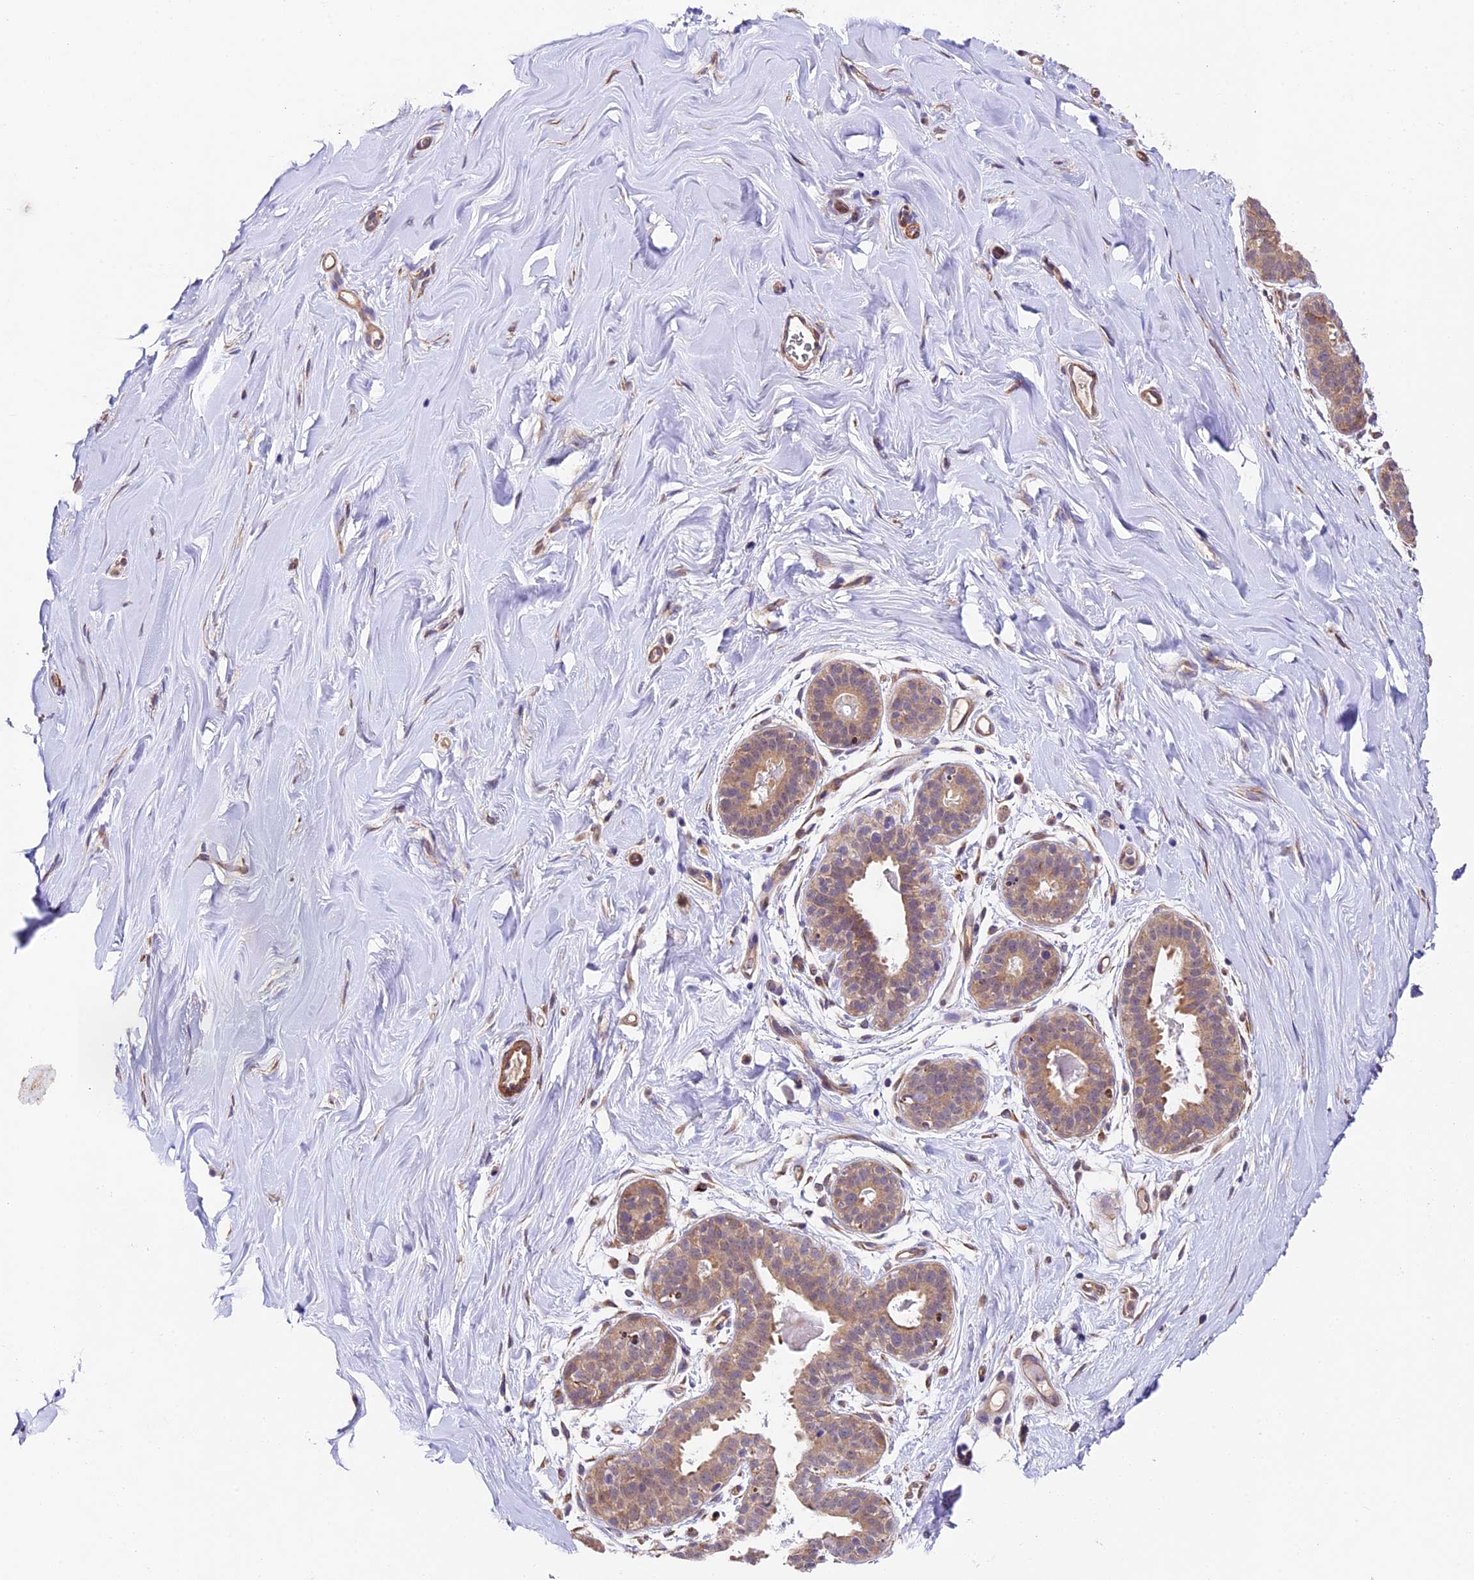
{"staining": {"intensity": "moderate", "quantity": ">75%", "location": "cytoplasmic/membranous"}, "tissue": "adipose tissue", "cell_type": "Adipocytes", "image_type": "normal", "snomed": [{"axis": "morphology", "description": "Normal tissue, NOS"}, {"axis": "topography", "description": "Breast"}], "caption": "An immunohistochemistry (IHC) photomicrograph of normal tissue is shown. Protein staining in brown highlights moderate cytoplasmic/membranous positivity in adipose tissue within adipocytes.", "gene": "LSM7", "patient": {"sex": "female", "age": 26}}